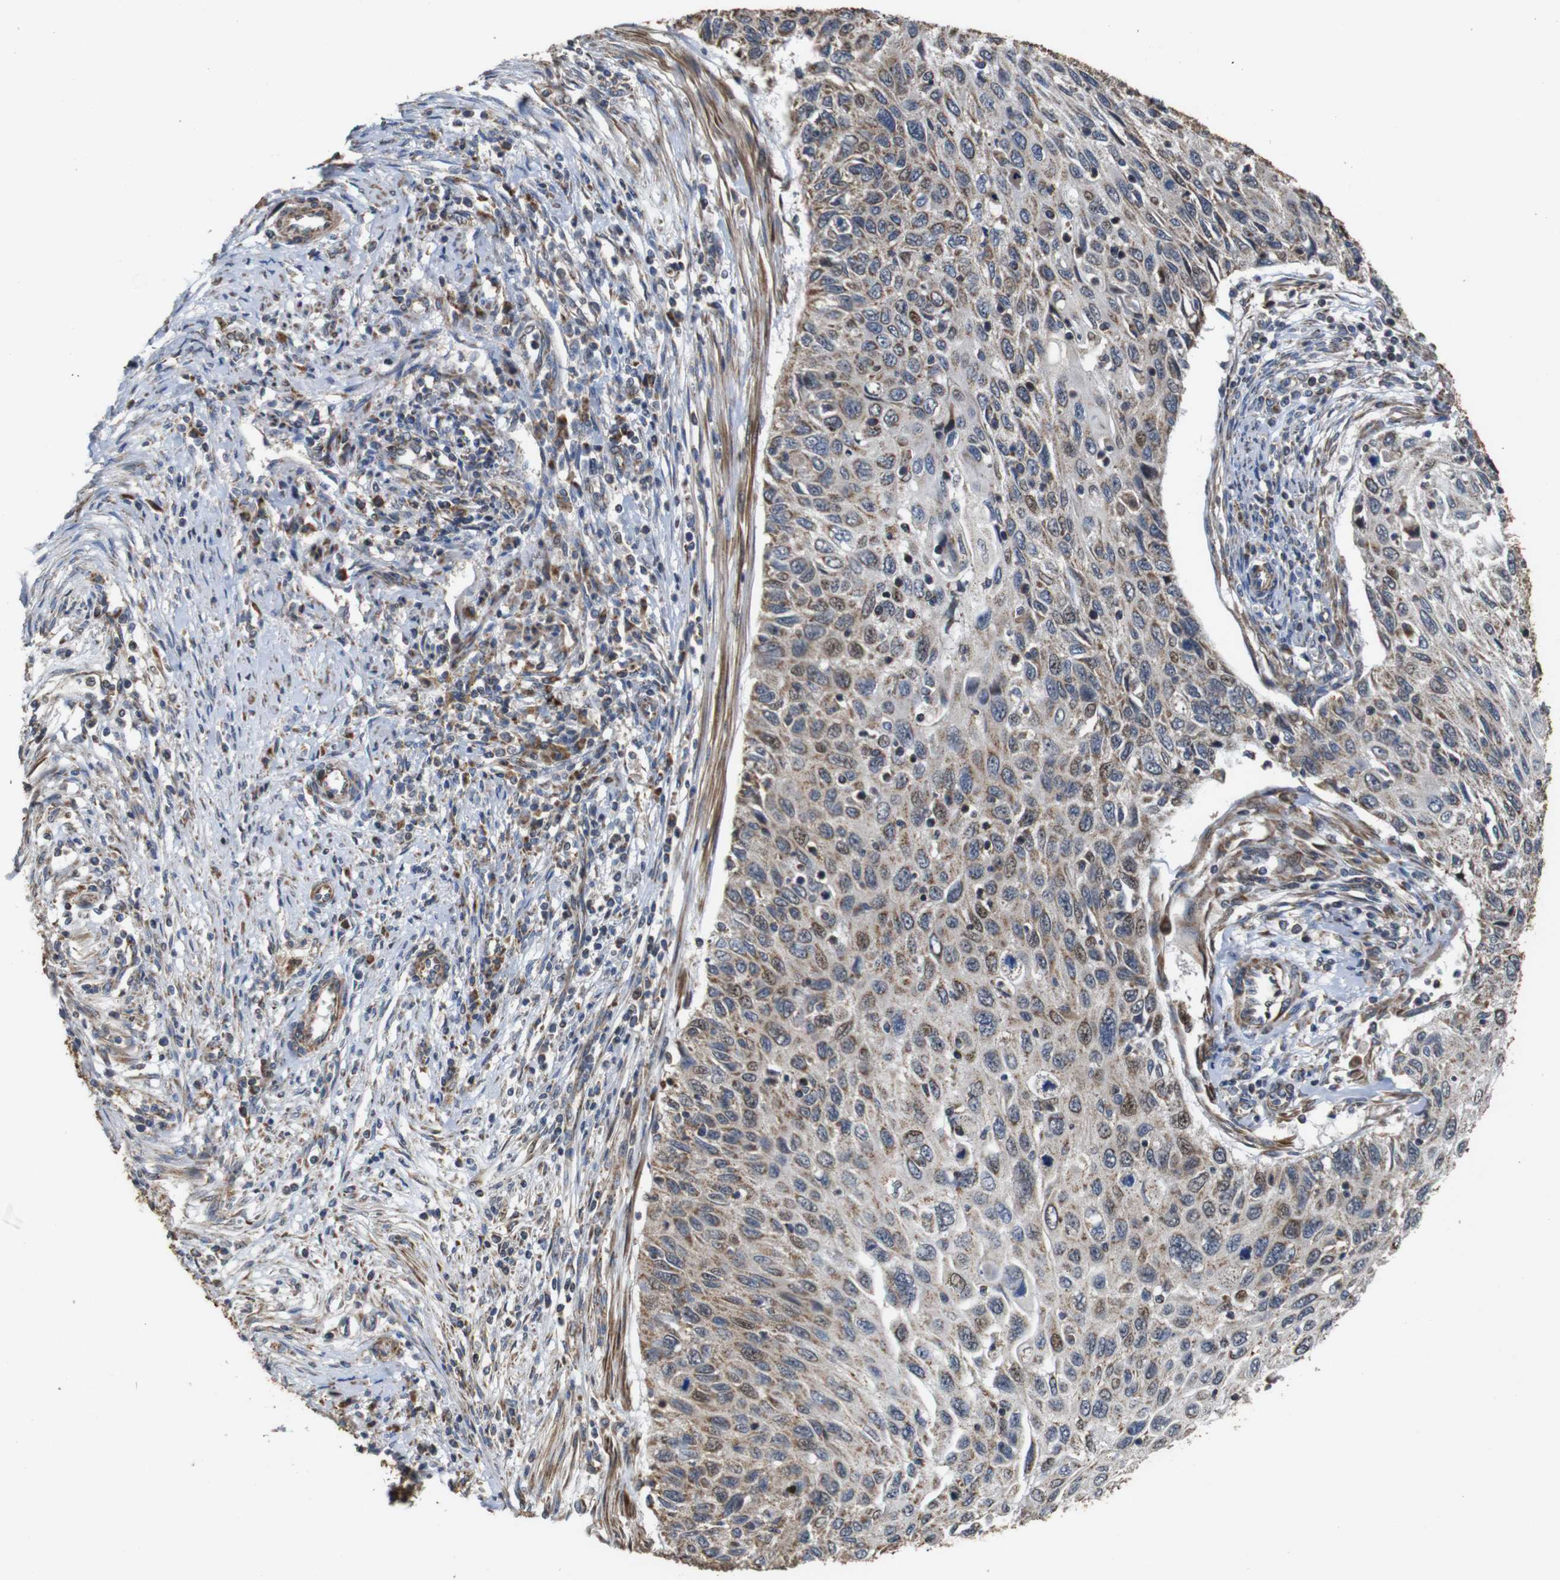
{"staining": {"intensity": "weak", "quantity": "25%-75%", "location": "cytoplasmic/membranous"}, "tissue": "cervical cancer", "cell_type": "Tumor cells", "image_type": "cancer", "snomed": [{"axis": "morphology", "description": "Squamous cell carcinoma, NOS"}, {"axis": "topography", "description": "Cervix"}], "caption": "Protein positivity by immunohistochemistry exhibits weak cytoplasmic/membranous staining in about 25%-75% of tumor cells in cervical cancer.", "gene": "SNN", "patient": {"sex": "female", "age": 70}}